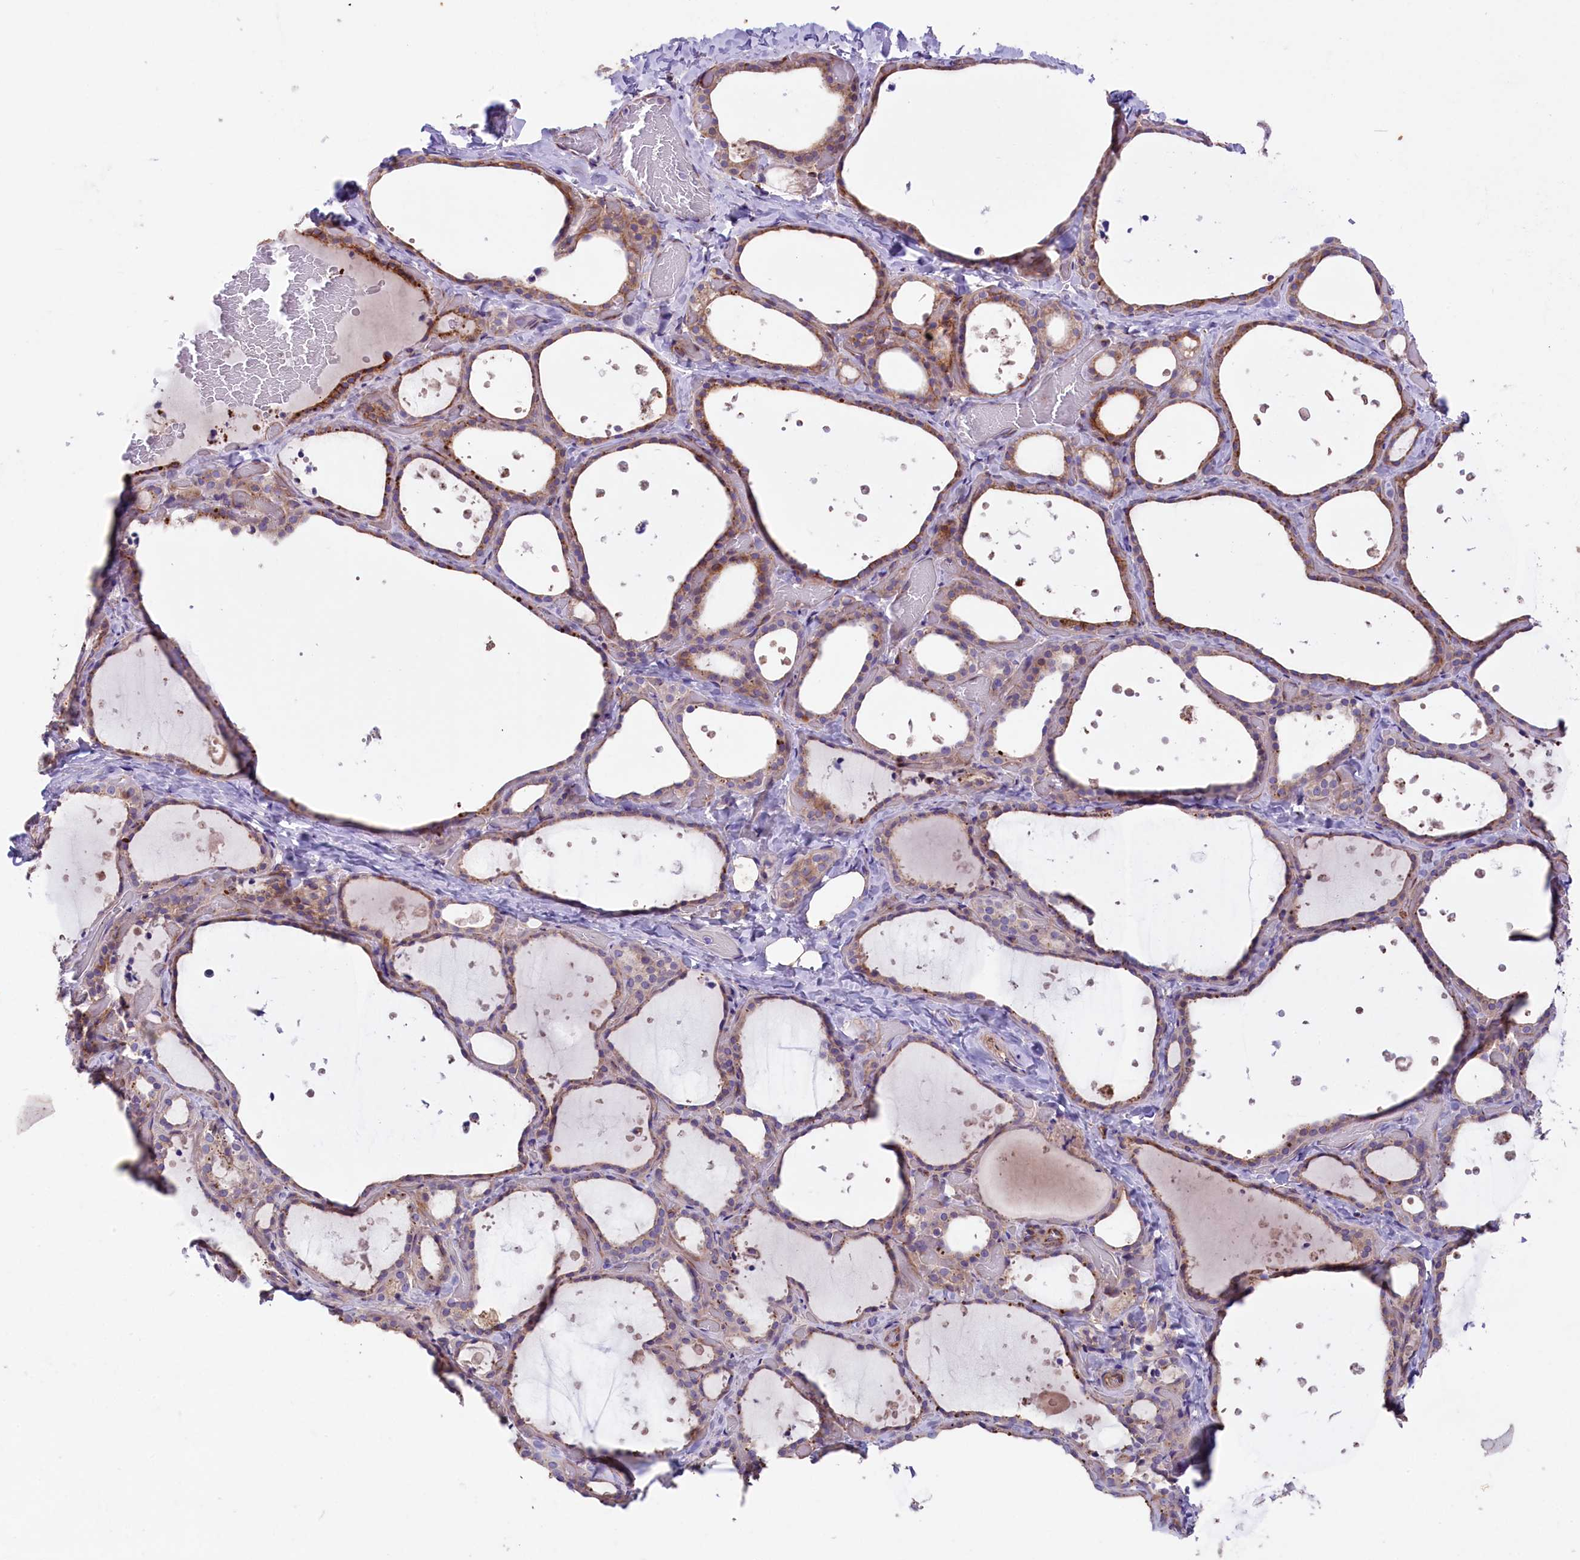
{"staining": {"intensity": "moderate", "quantity": "25%-75%", "location": "cytoplasmic/membranous"}, "tissue": "thyroid gland", "cell_type": "Glandular cells", "image_type": "normal", "snomed": [{"axis": "morphology", "description": "Normal tissue, NOS"}, {"axis": "topography", "description": "Thyroid gland"}], "caption": "Protein expression analysis of benign human thyroid gland reveals moderate cytoplasmic/membranous positivity in approximately 25%-75% of glandular cells. The staining is performed using DAB (3,3'-diaminobenzidine) brown chromogen to label protein expression. The nuclei are counter-stained blue using hematoxylin.", "gene": "CD99L2", "patient": {"sex": "female", "age": 44}}